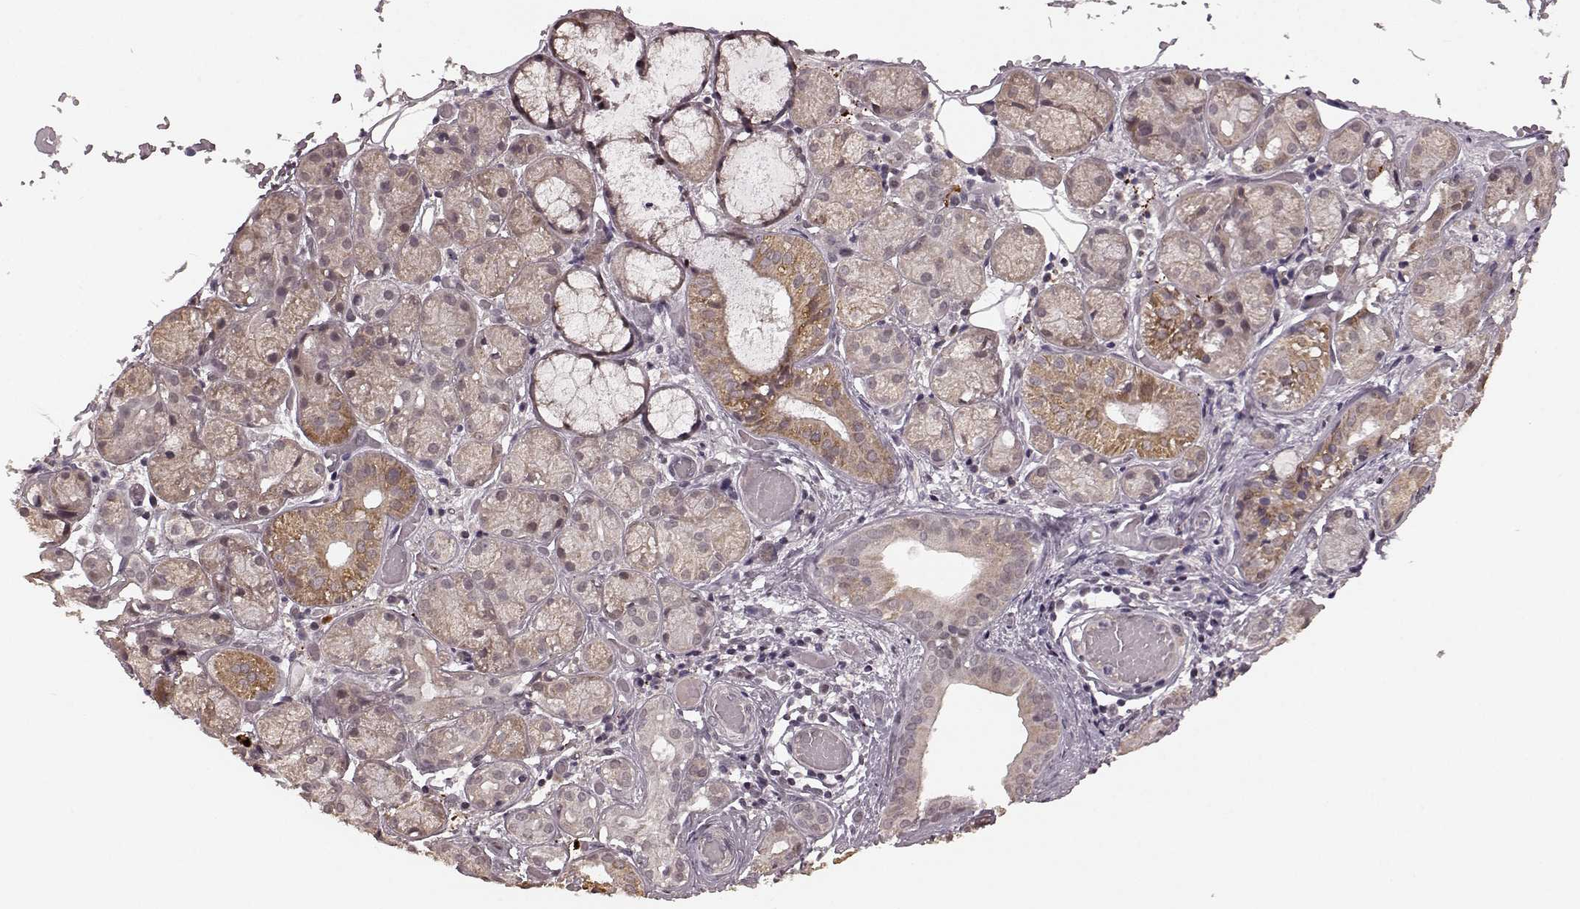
{"staining": {"intensity": "moderate", "quantity": "<25%", "location": "cytoplasmic/membranous"}, "tissue": "salivary gland", "cell_type": "Glandular cells", "image_type": "normal", "snomed": [{"axis": "morphology", "description": "Normal tissue, NOS"}, {"axis": "topography", "description": "Salivary gland"}, {"axis": "topography", "description": "Peripheral nerve tissue"}], "caption": "A micrograph of salivary gland stained for a protein displays moderate cytoplasmic/membranous brown staining in glandular cells. The staining is performed using DAB brown chromogen to label protein expression. The nuclei are counter-stained blue using hematoxylin.", "gene": "PLCB4", "patient": {"sex": "male", "age": 71}}